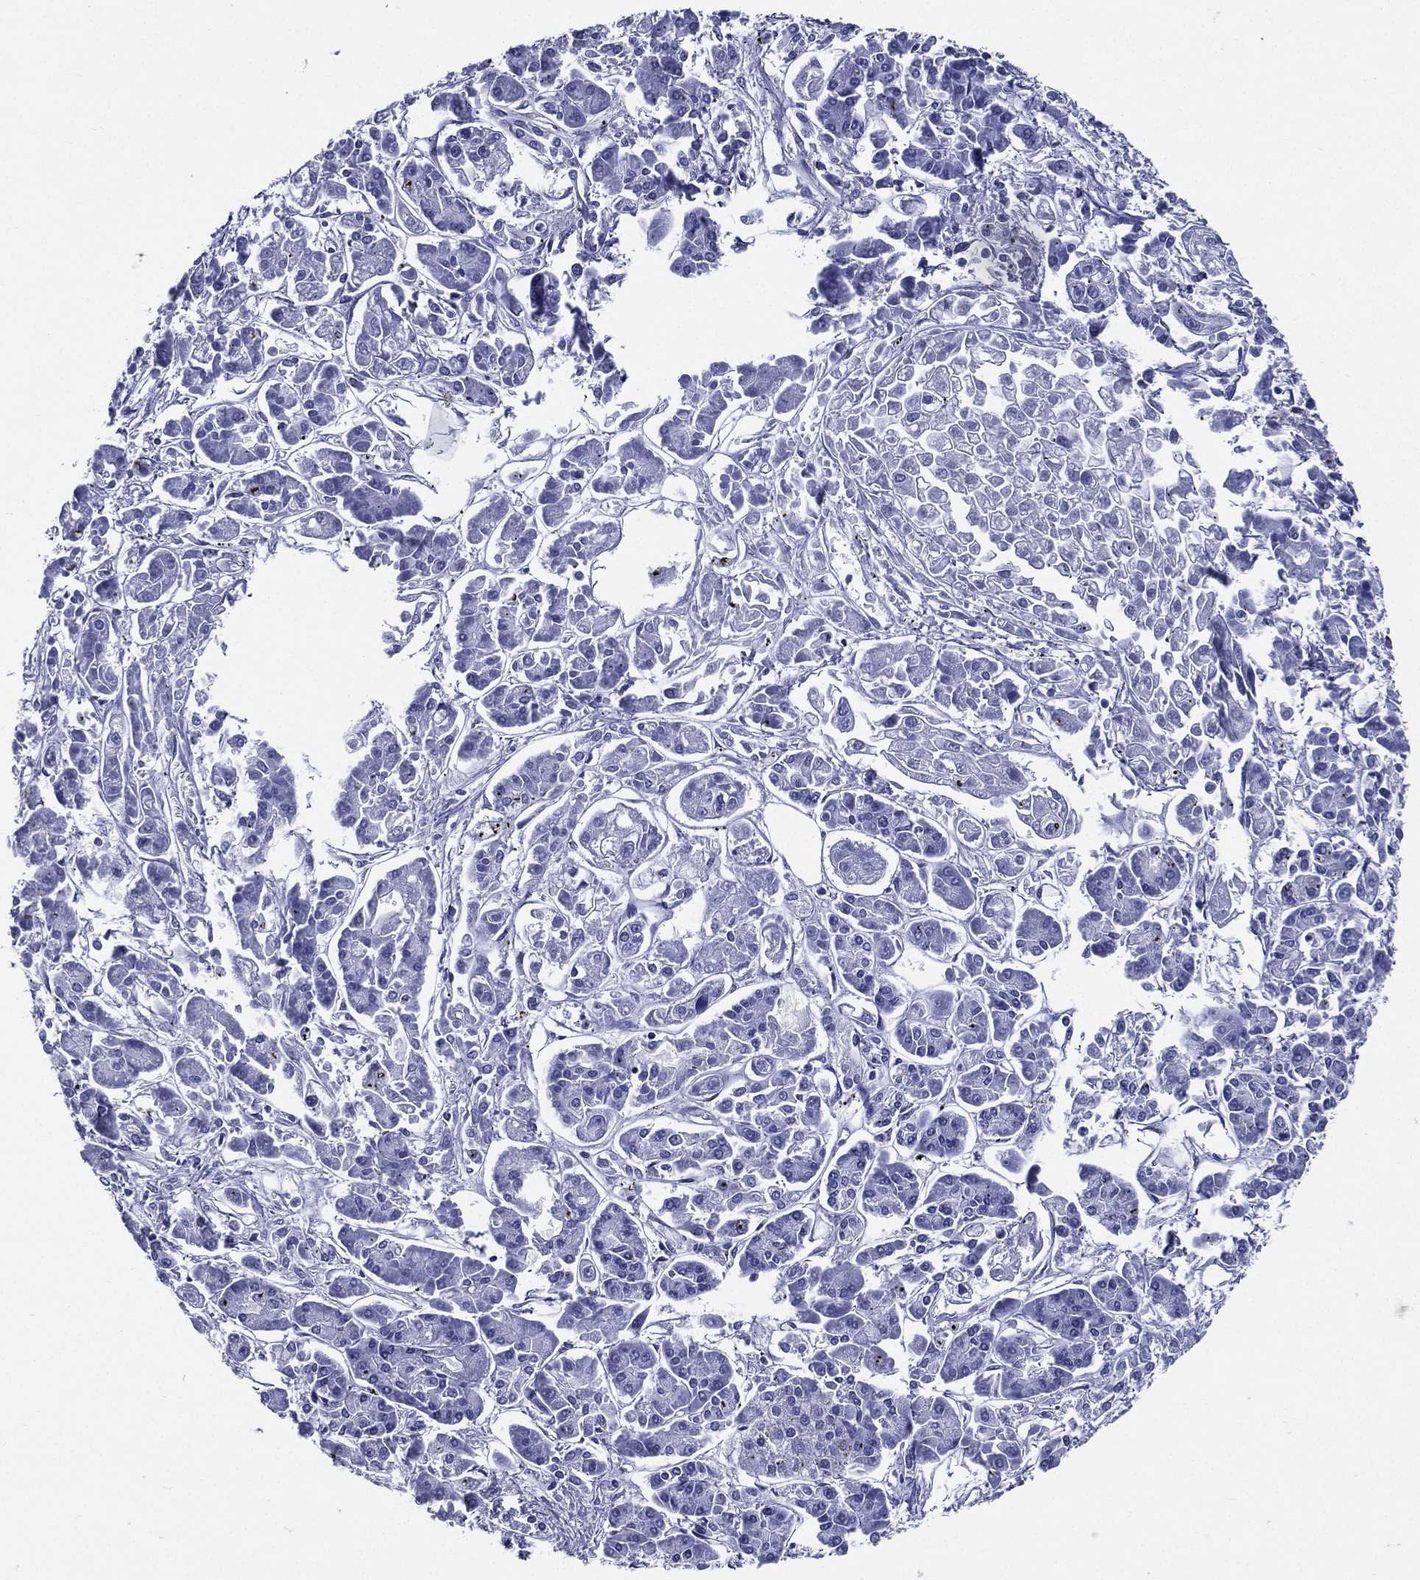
{"staining": {"intensity": "negative", "quantity": "none", "location": "none"}, "tissue": "pancreatic cancer", "cell_type": "Tumor cells", "image_type": "cancer", "snomed": [{"axis": "morphology", "description": "Adenocarcinoma, NOS"}, {"axis": "topography", "description": "Pancreas"}], "caption": "Tumor cells are negative for protein expression in human adenocarcinoma (pancreatic).", "gene": "DPYS", "patient": {"sex": "male", "age": 85}}